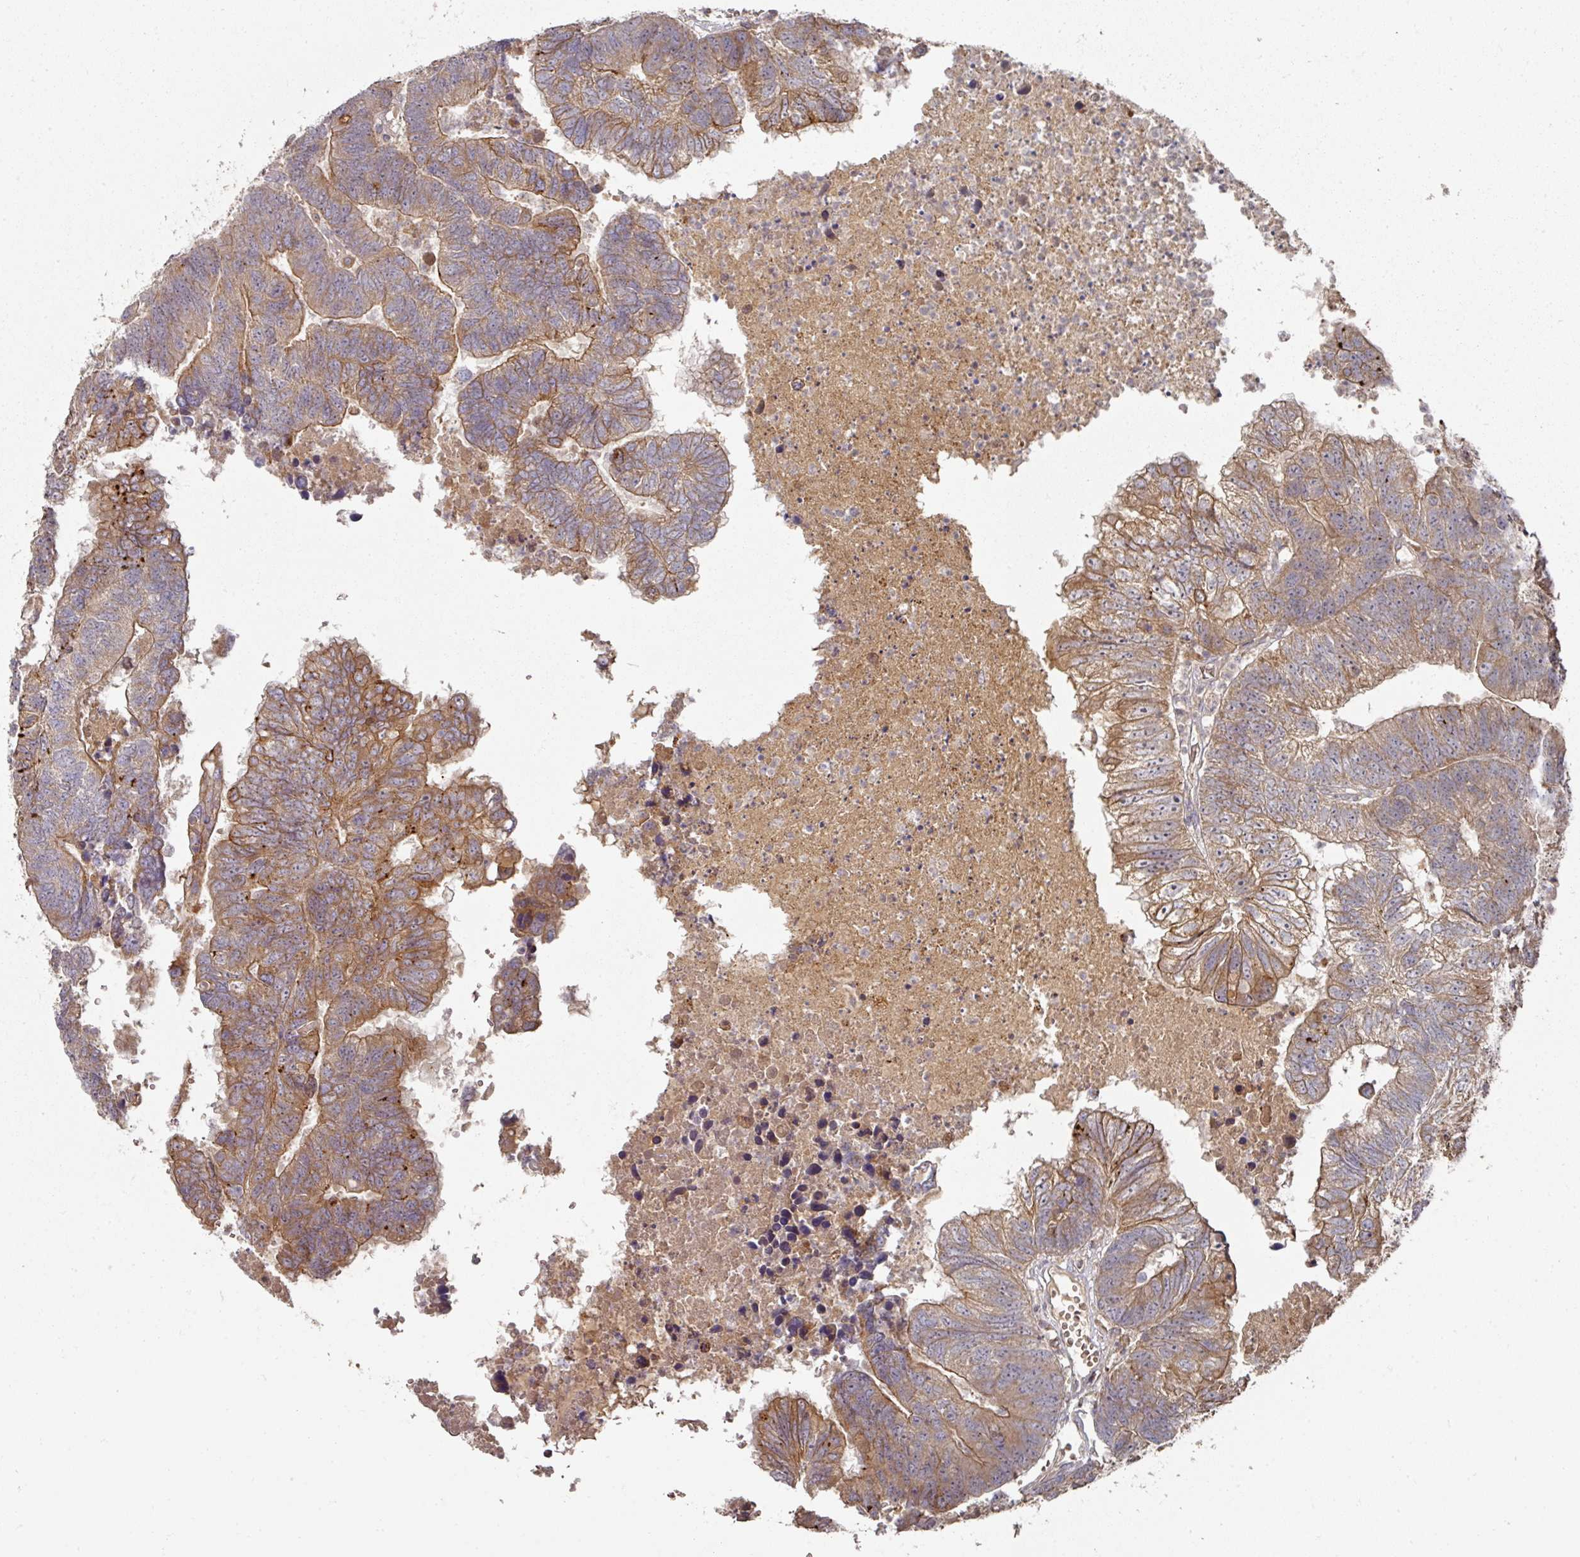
{"staining": {"intensity": "moderate", "quantity": "25%-75%", "location": "cytoplasmic/membranous"}, "tissue": "colorectal cancer", "cell_type": "Tumor cells", "image_type": "cancer", "snomed": [{"axis": "morphology", "description": "Adenocarcinoma, NOS"}, {"axis": "topography", "description": "Colon"}], "caption": "Tumor cells show medium levels of moderate cytoplasmic/membranous staining in about 25%-75% of cells in human adenocarcinoma (colorectal).", "gene": "DNAJC7", "patient": {"sex": "female", "age": 48}}